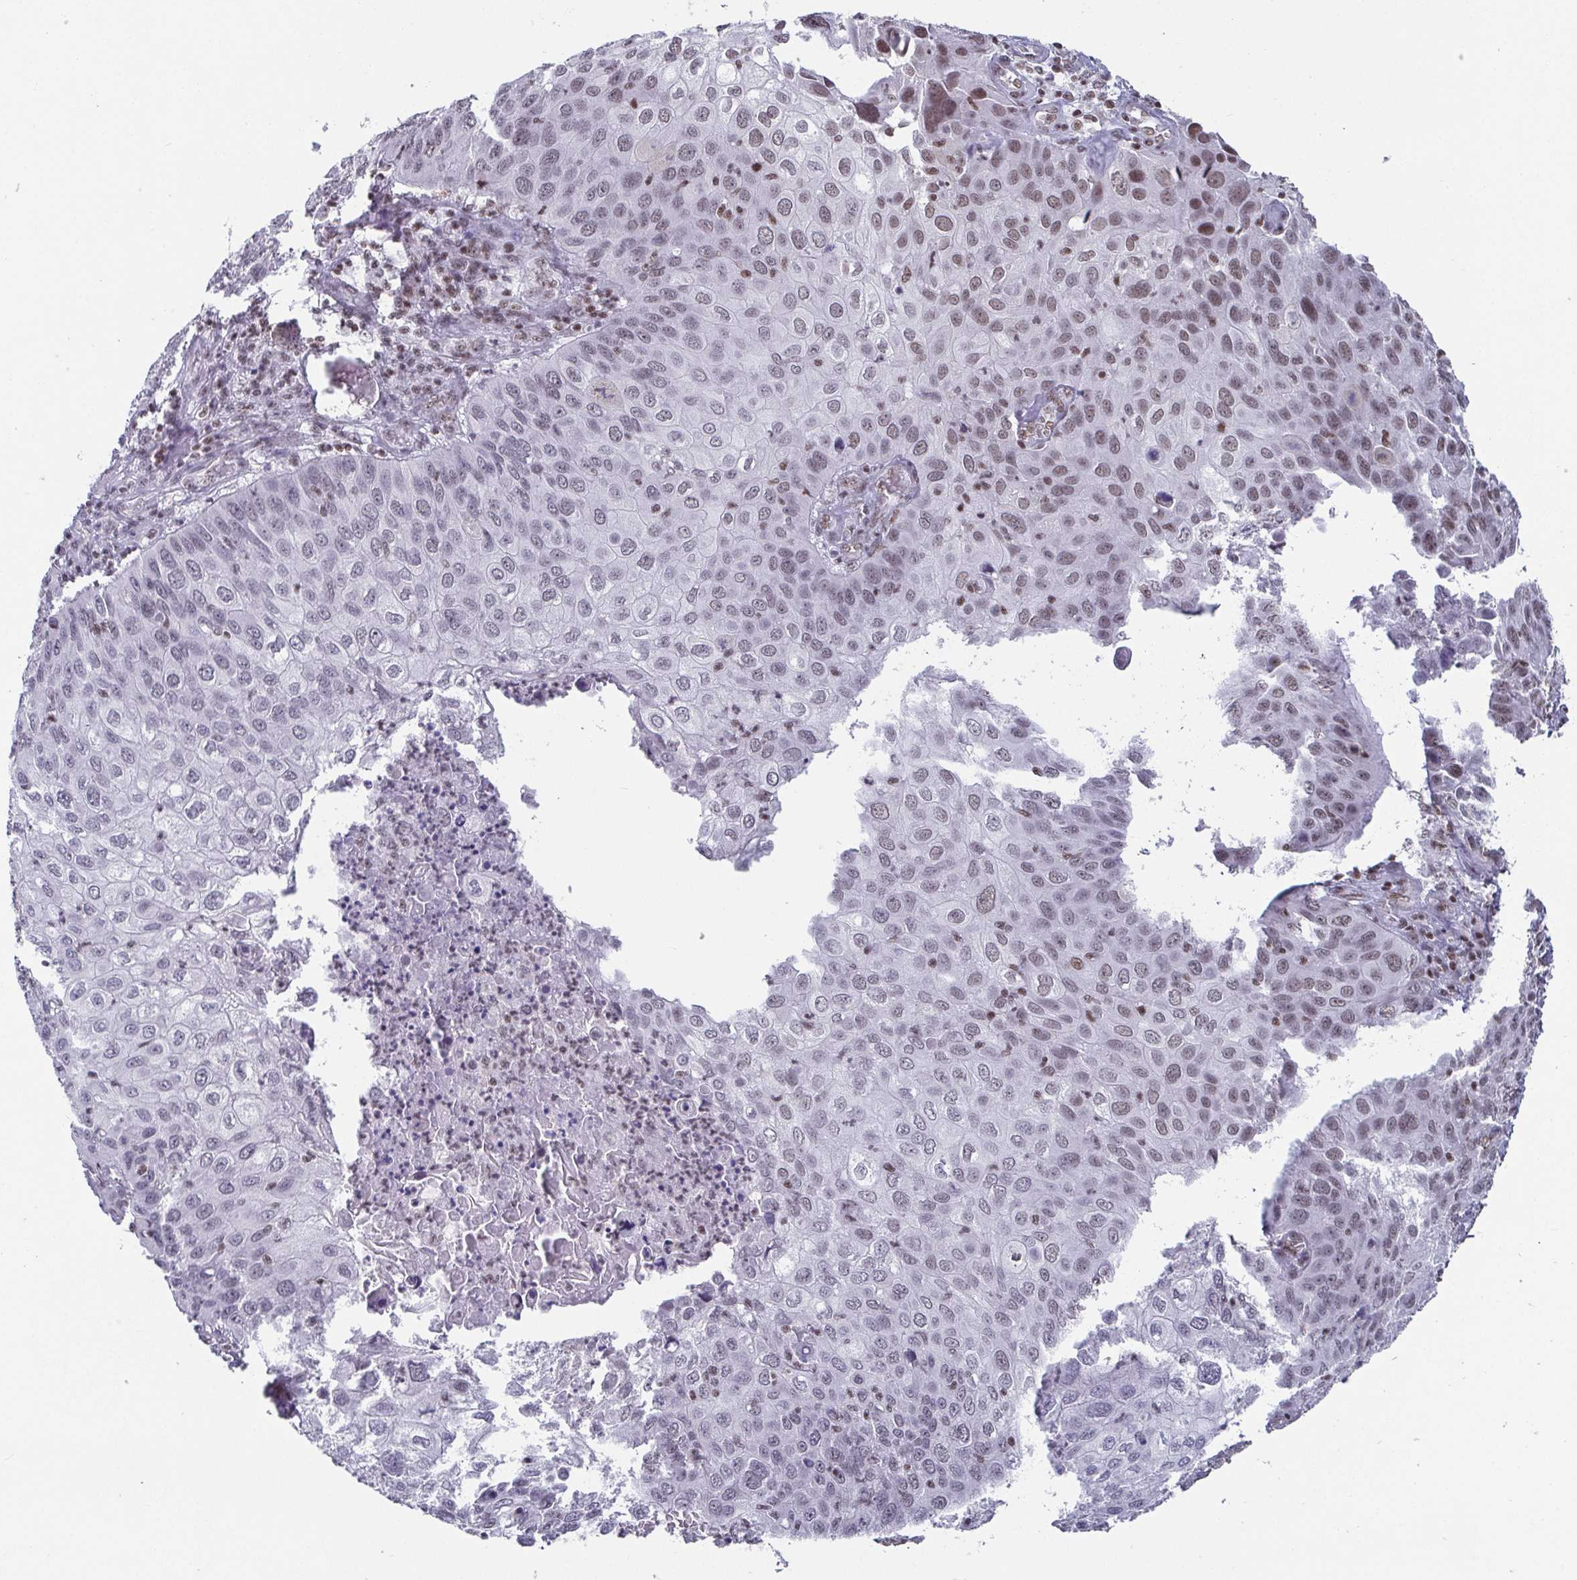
{"staining": {"intensity": "moderate", "quantity": "<25%", "location": "nuclear"}, "tissue": "skin cancer", "cell_type": "Tumor cells", "image_type": "cancer", "snomed": [{"axis": "morphology", "description": "Squamous cell carcinoma, NOS"}, {"axis": "topography", "description": "Skin"}], "caption": "IHC image of neoplastic tissue: human squamous cell carcinoma (skin) stained using immunohistochemistry demonstrates low levels of moderate protein expression localized specifically in the nuclear of tumor cells, appearing as a nuclear brown color.", "gene": "CTCF", "patient": {"sex": "male", "age": 87}}